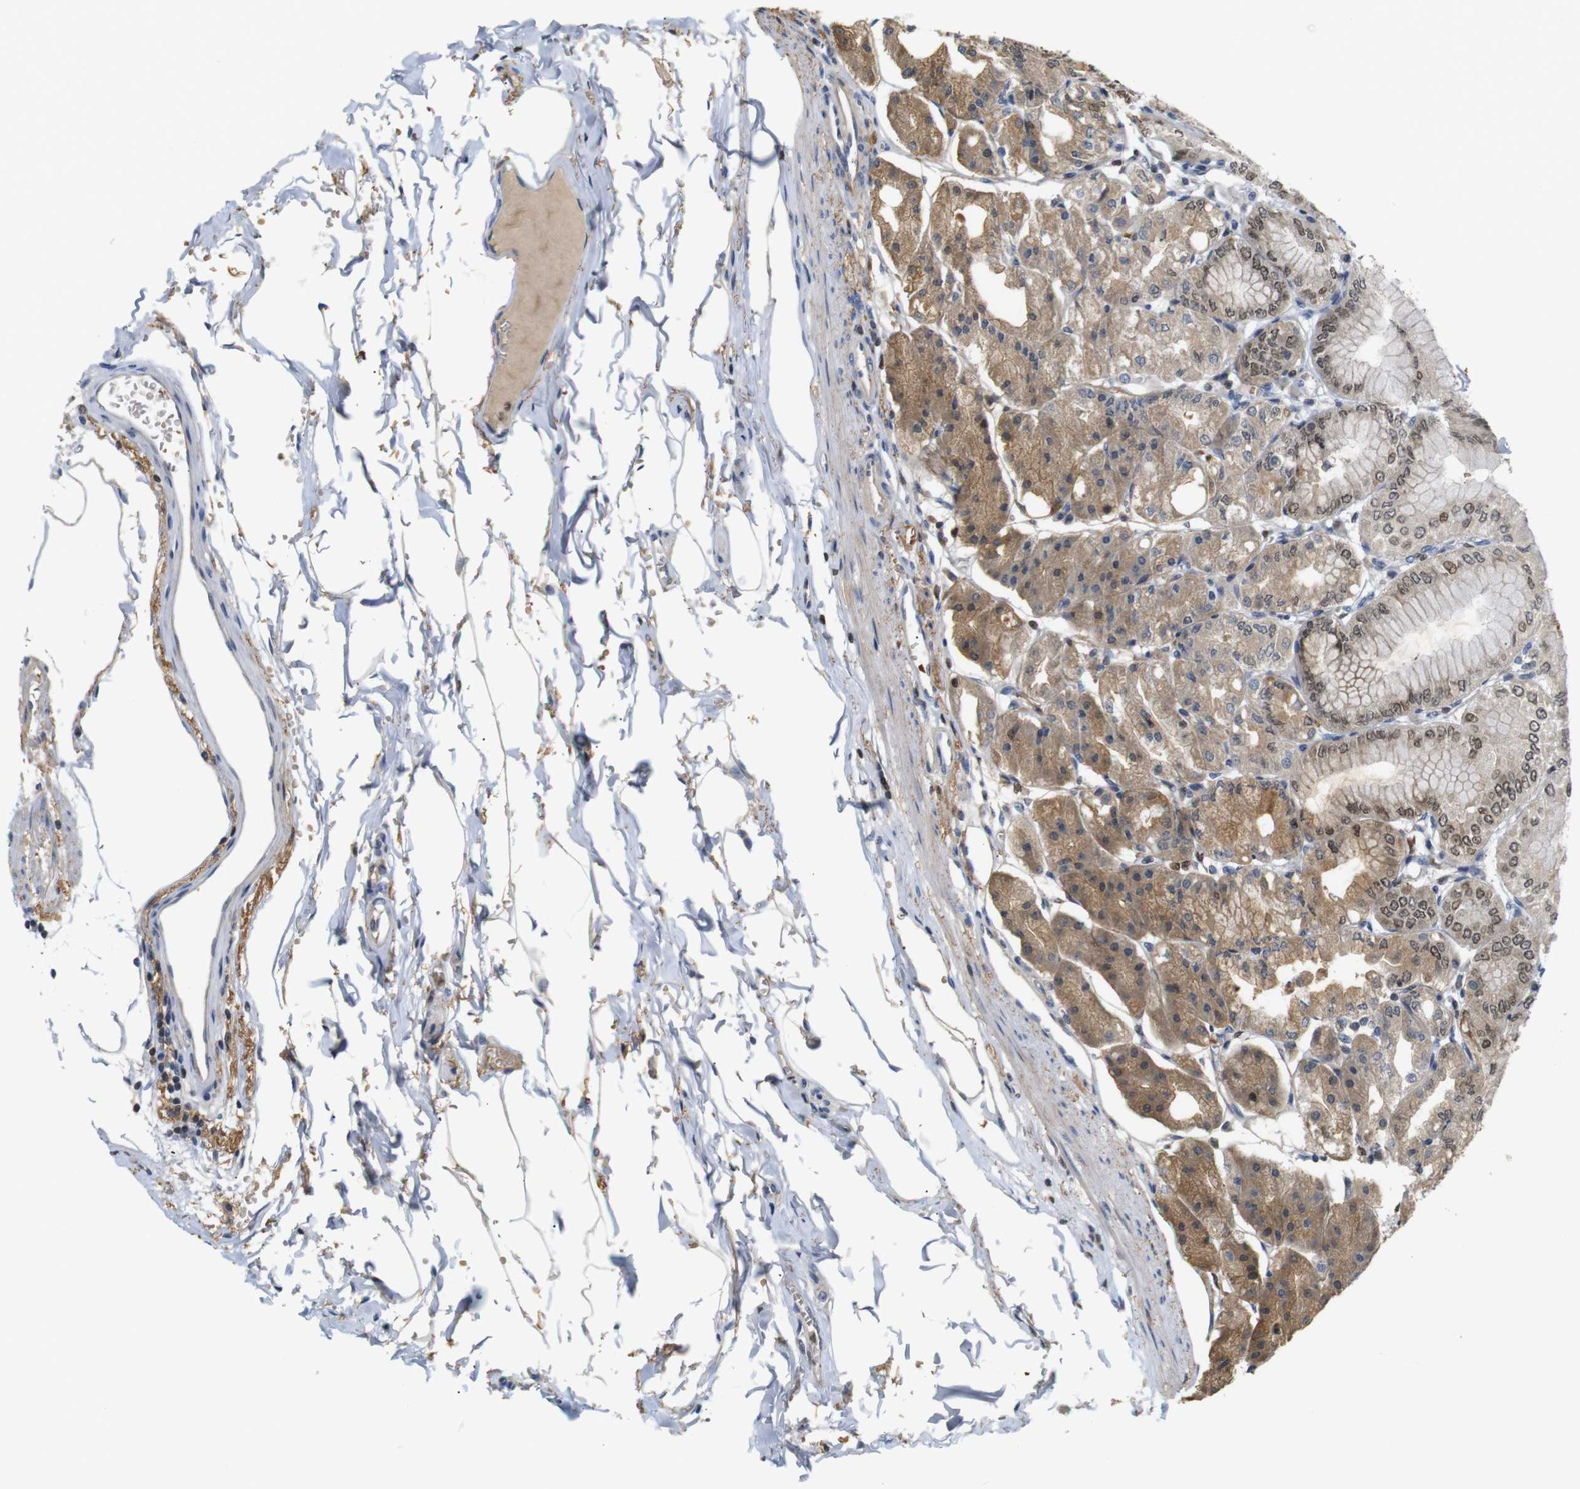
{"staining": {"intensity": "moderate", "quantity": ">75%", "location": "cytoplasmic/membranous,nuclear"}, "tissue": "stomach", "cell_type": "Glandular cells", "image_type": "normal", "snomed": [{"axis": "morphology", "description": "Normal tissue, NOS"}, {"axis": "topography", "description": "Stomach, lower"}], "caption": "Immunohistochemistry of unremarkable stomach displays medium levels of moderate cytoplasmic/membranous,nuclear expression in approximately >75% of glandular cells.", "gene": "MBD1", "patient": {"sex": "male", "age": 71}}